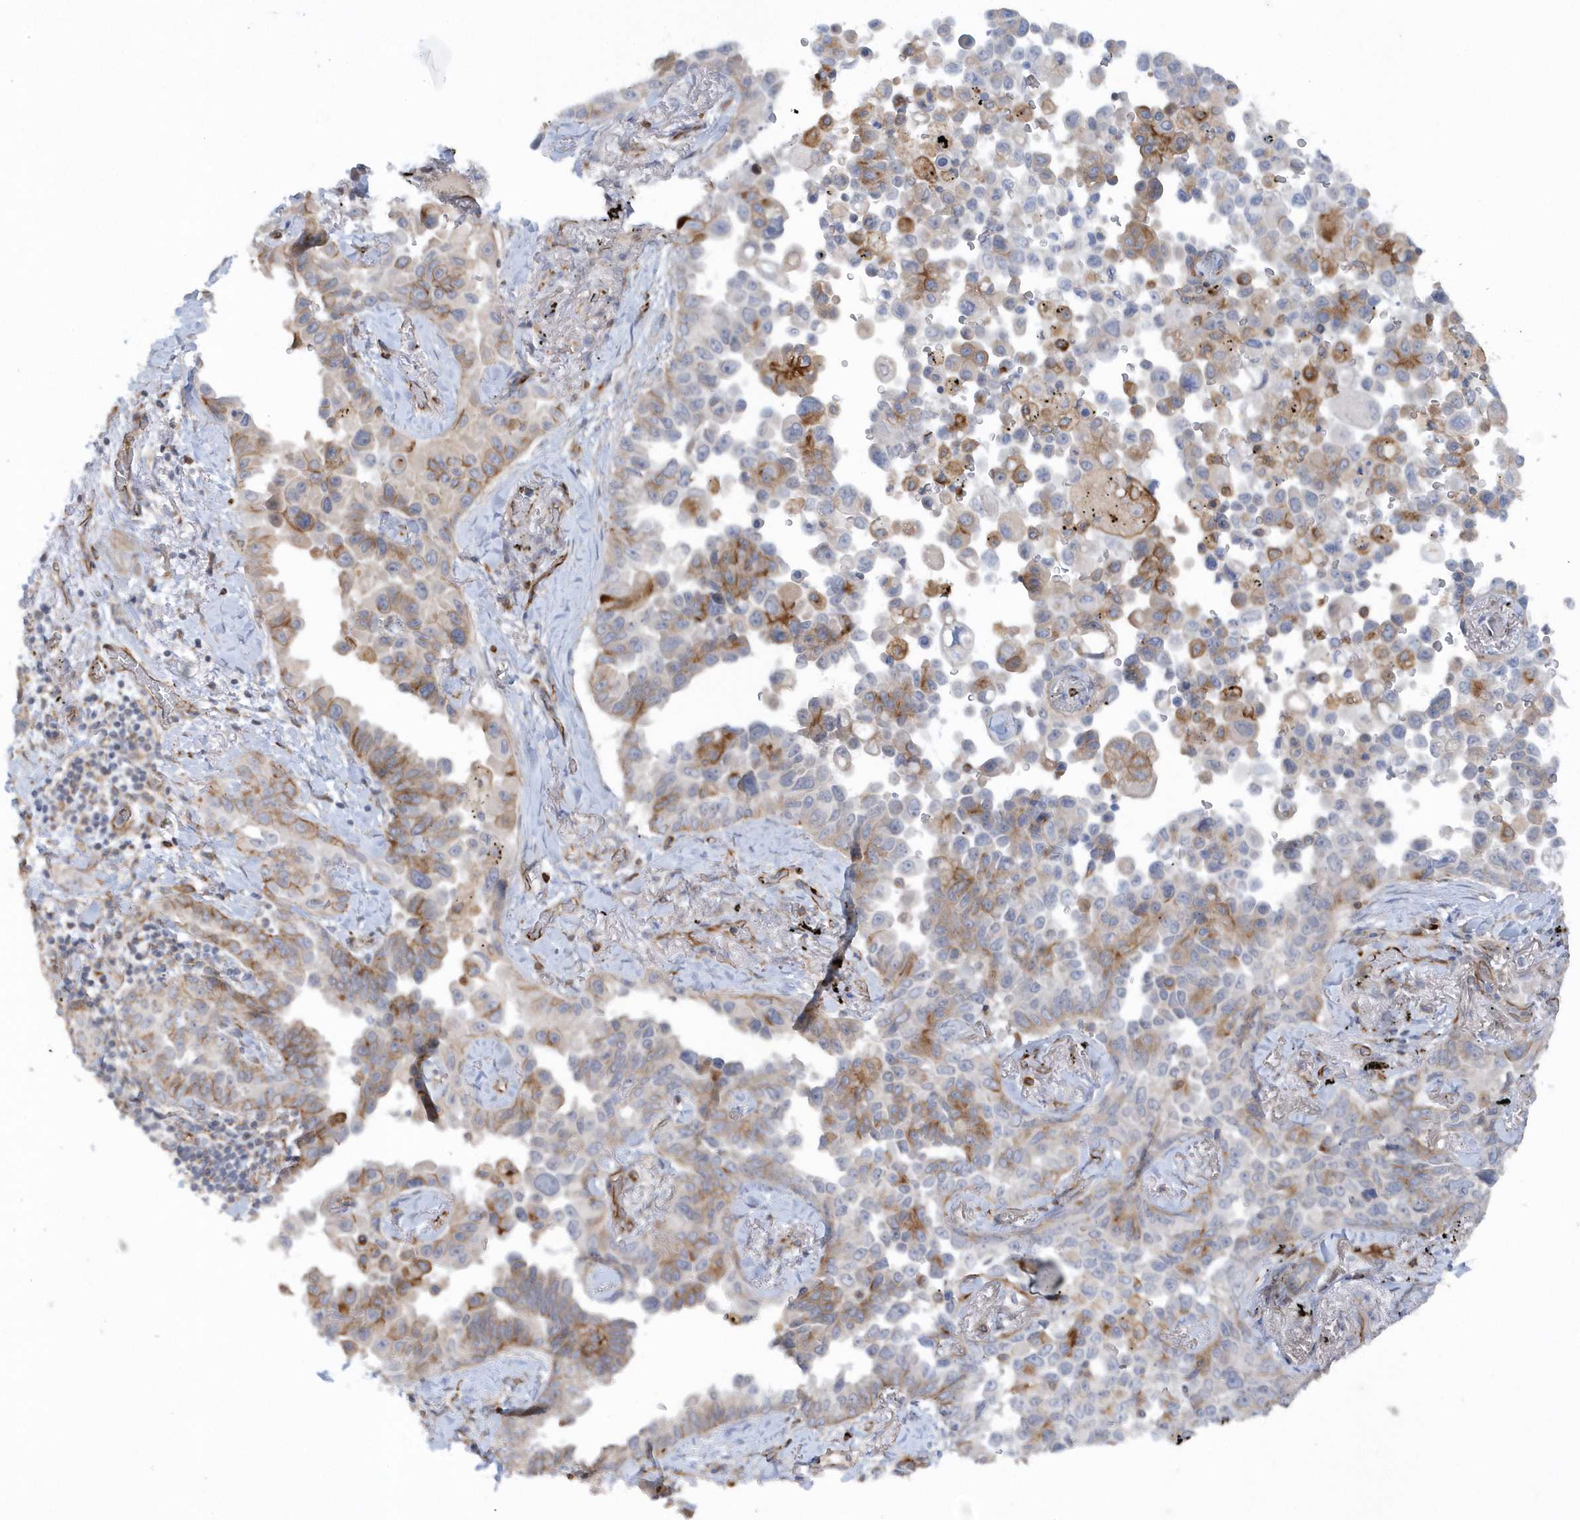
{"staining": {"intensity": "moderate", "quantity": "<25%", "location": "cytoplasmic/membranous"}, "tissue": "lung cancer", "cell_type": "Tumor cells", "image_type": "cancer", "snomed": [{"axis": "morphology", "description": "Adenocarcinoma, NOS"}, {"axis": "topography", "description": "Lung"}], "caption": "Immunohistochemical staining of lung cancer (adenocarcinoma) demonstrates moderate cytoplasmic/membranous protein expression in approximately <25% of tumor cells. (Brightfield microscopy of DAB IHC at high magnification).", "gene": "RAB17", "patient": {"sex": "female", "age": 67}}